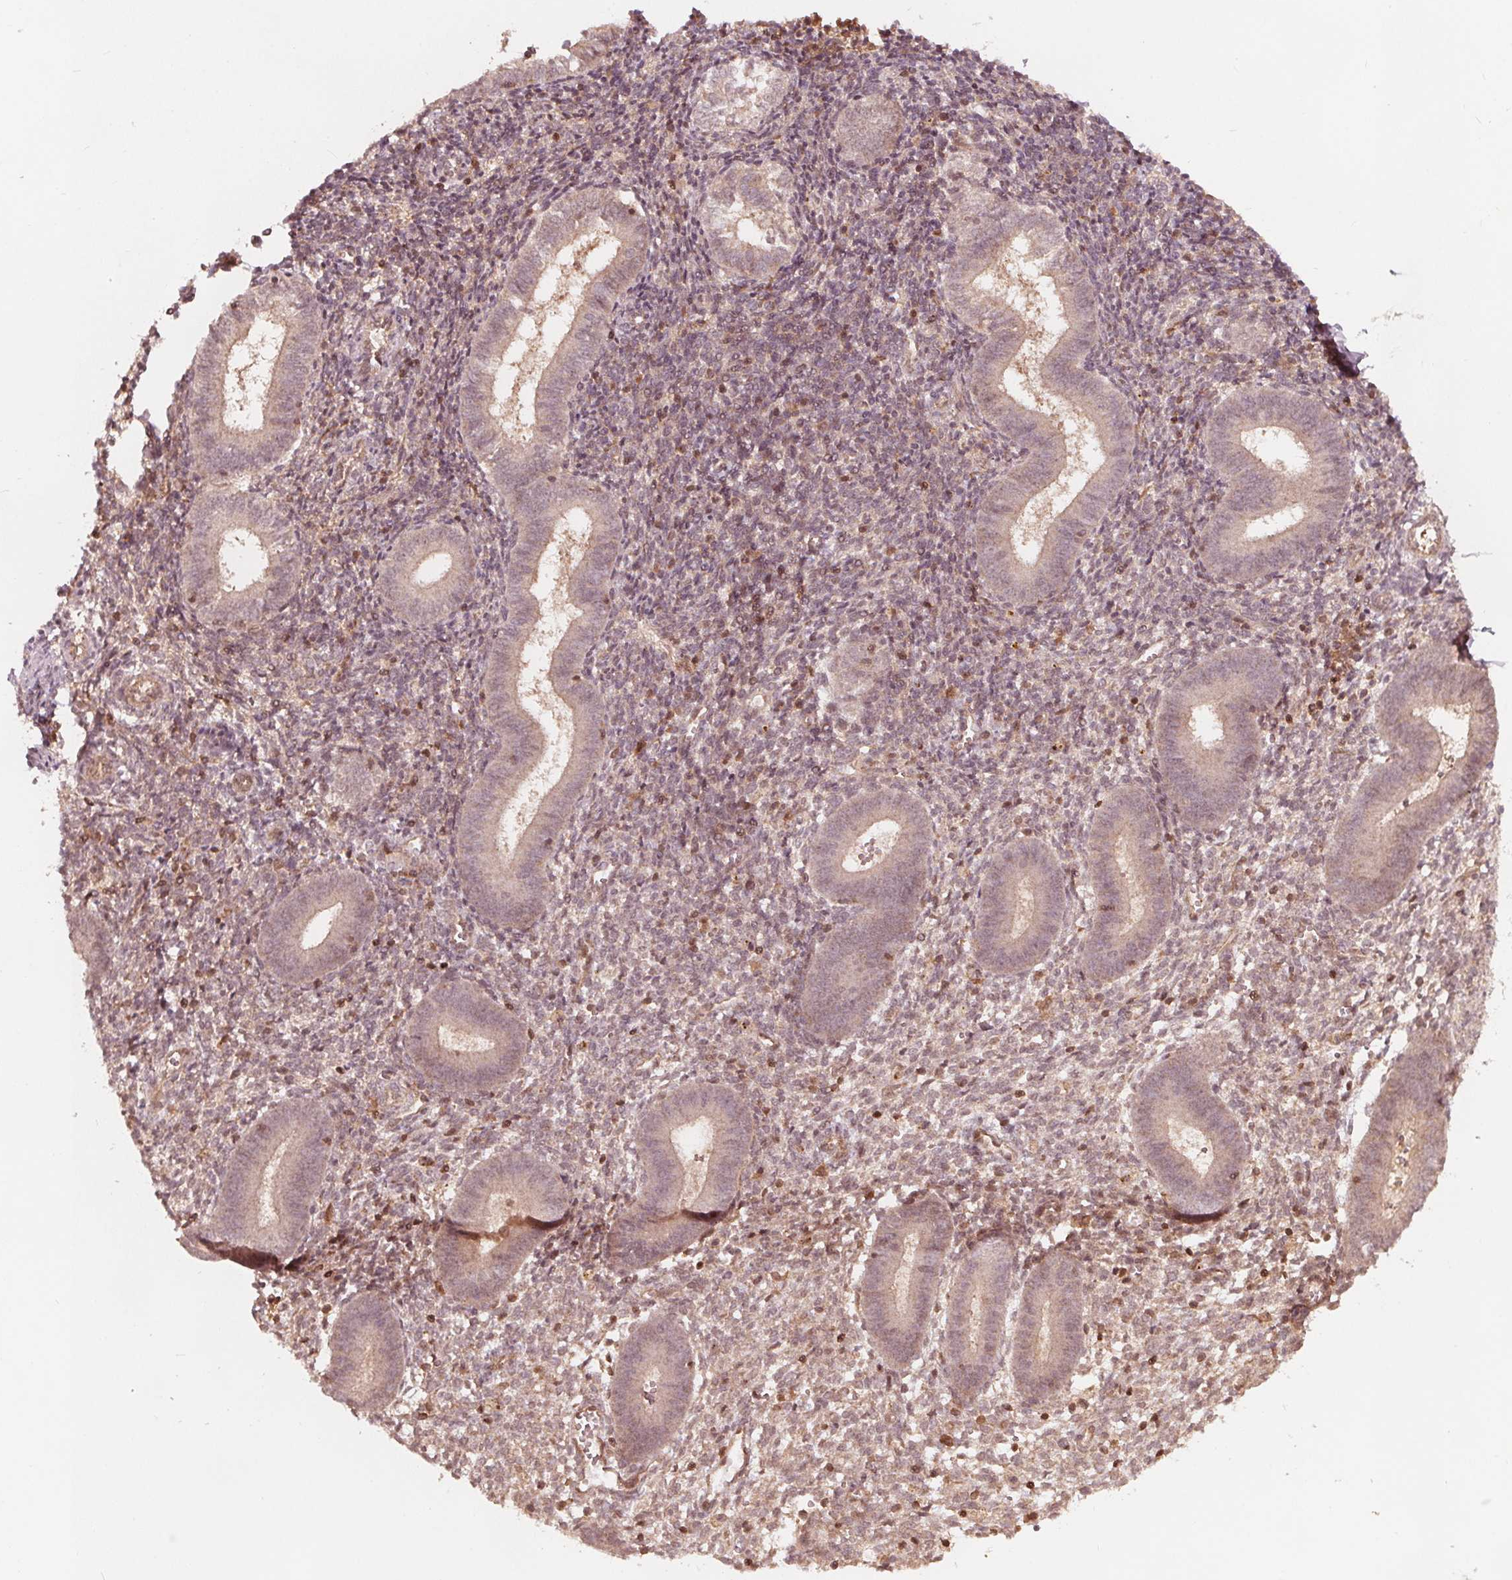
{"staining": {"intensity": "moderate", "quantity": "25%-75%", "location": "cytoplasmic/membranous,nuclear"}, "tissue": "endometrium", "cell_type": "Cells in endometrial stroma", "image_type": "normal", "snomed": [{"axis": "morphology", "description": "Normal tissue, NOS"}, {"axis": "topography", "description": "Endometrium"}], "caption": "Moderate cytoplasmic/membranous,nuclear expression for a protein is present in about 25%-75% of cells in endometrial stroma of normal endometrium using IHC.", "gene": "AIP", "patient": {"sex": "female", "age": 25}}